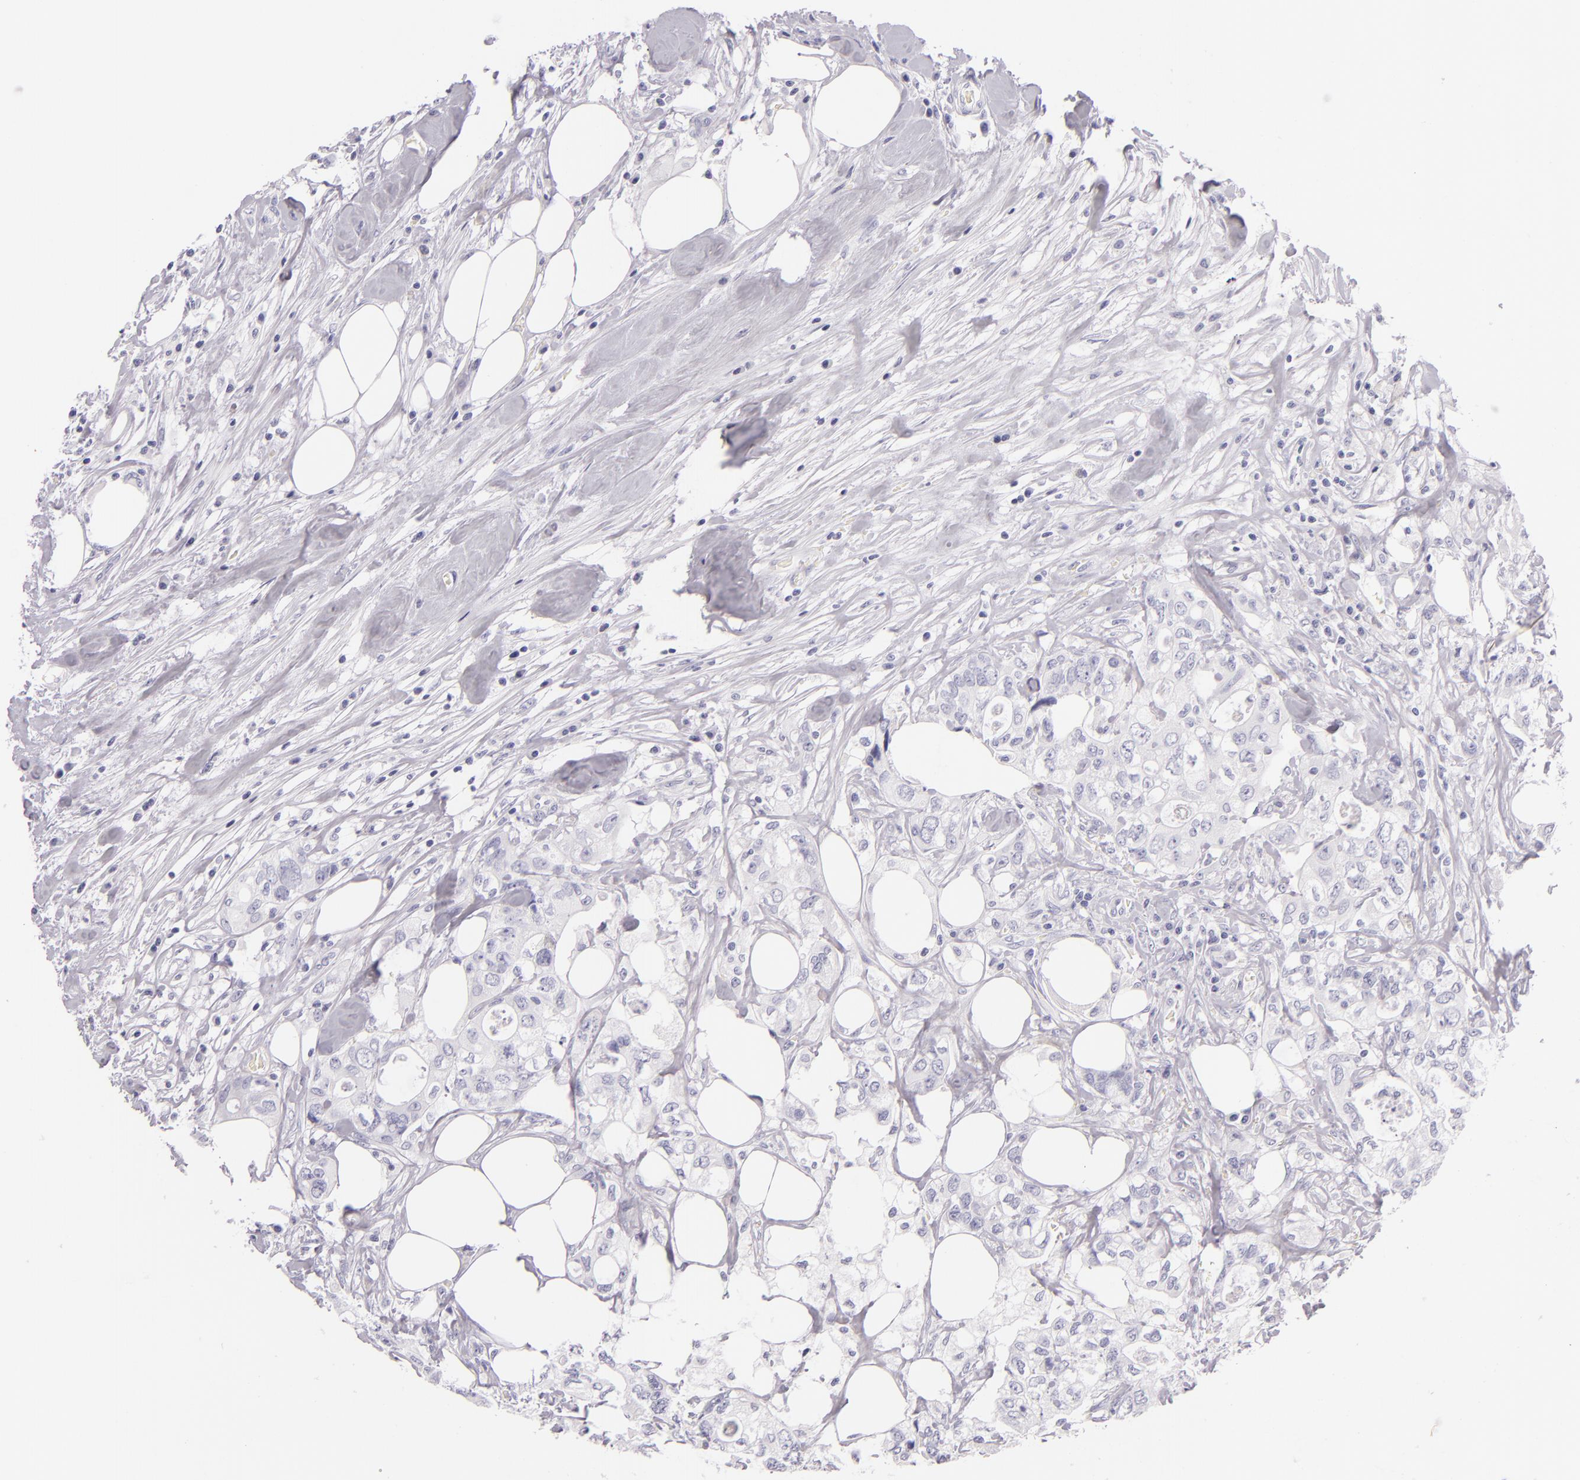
{"staining": {"intensity": "negative", "quantity": "none", "location": "none"}, "tissue": "colorectal cancer", "cell_type": "Tumor cells", "image_type": "cancer", "snomed": [{"axis": "morphology", "description": "Adenocarcinoma, NOS"}, {"axis": "topography", "description": "Rectum"}], "caption": "Human adenocarcinoma (colorectal) stained for a protein using immunohistochemistry (IHC) demonstrates no staining in tumor cells.", "gene": "INA", "patient": {"sex": "female", "age": 57}}